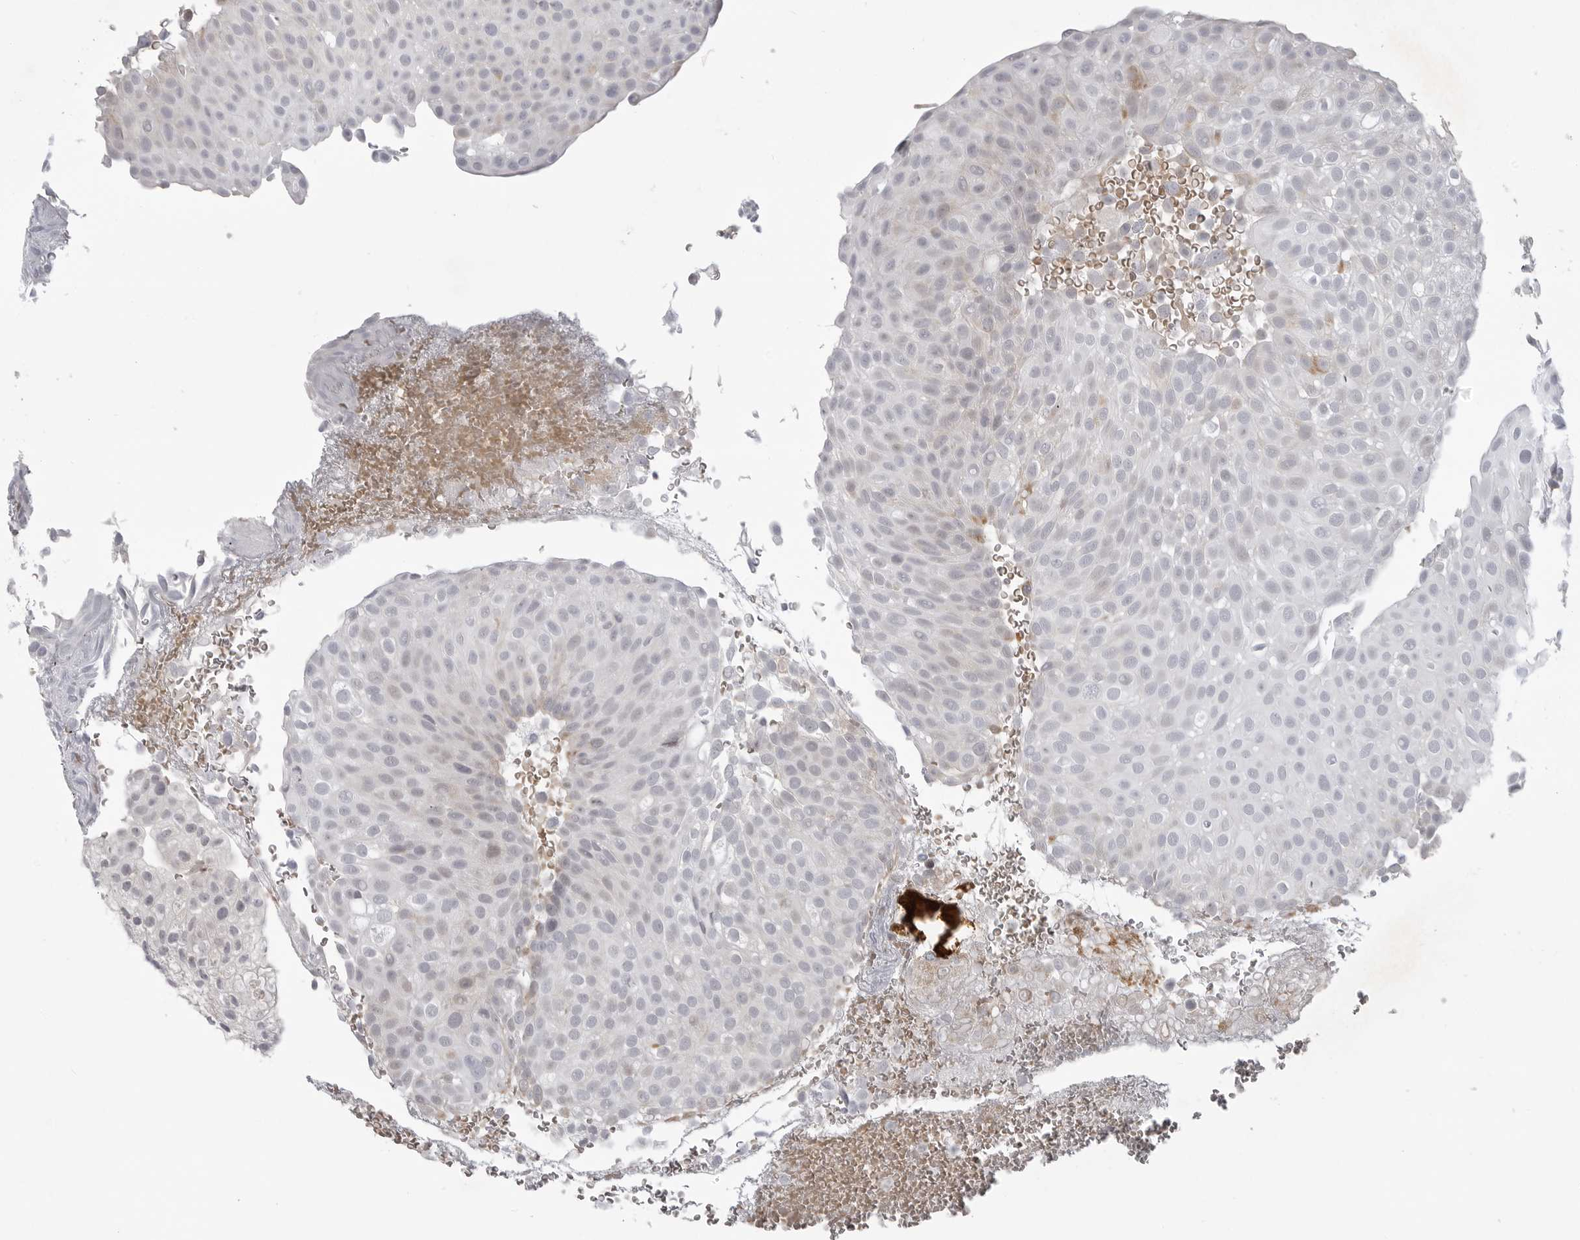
{"staining": {"intensity": "negative", "quantity": "none", "location": "none"}, "tissue": "urothelial cancer", "cell_type": "Tumor cells", "image_type": "cancer", "snomed": [{"axis": "morphology", "description": "Urothelial carcinoma, Low grade"}, {"axis": "topography", "description": "Urinary bladder"}], "caption": "High power microscopy photomicrograph of an immunohistochemistry image of urothelial carcinoma (low-grade), revealing no significant expression in tumor cells.", "gene": "TCTN3", "patient": {"sex": "male", "age": 78}}